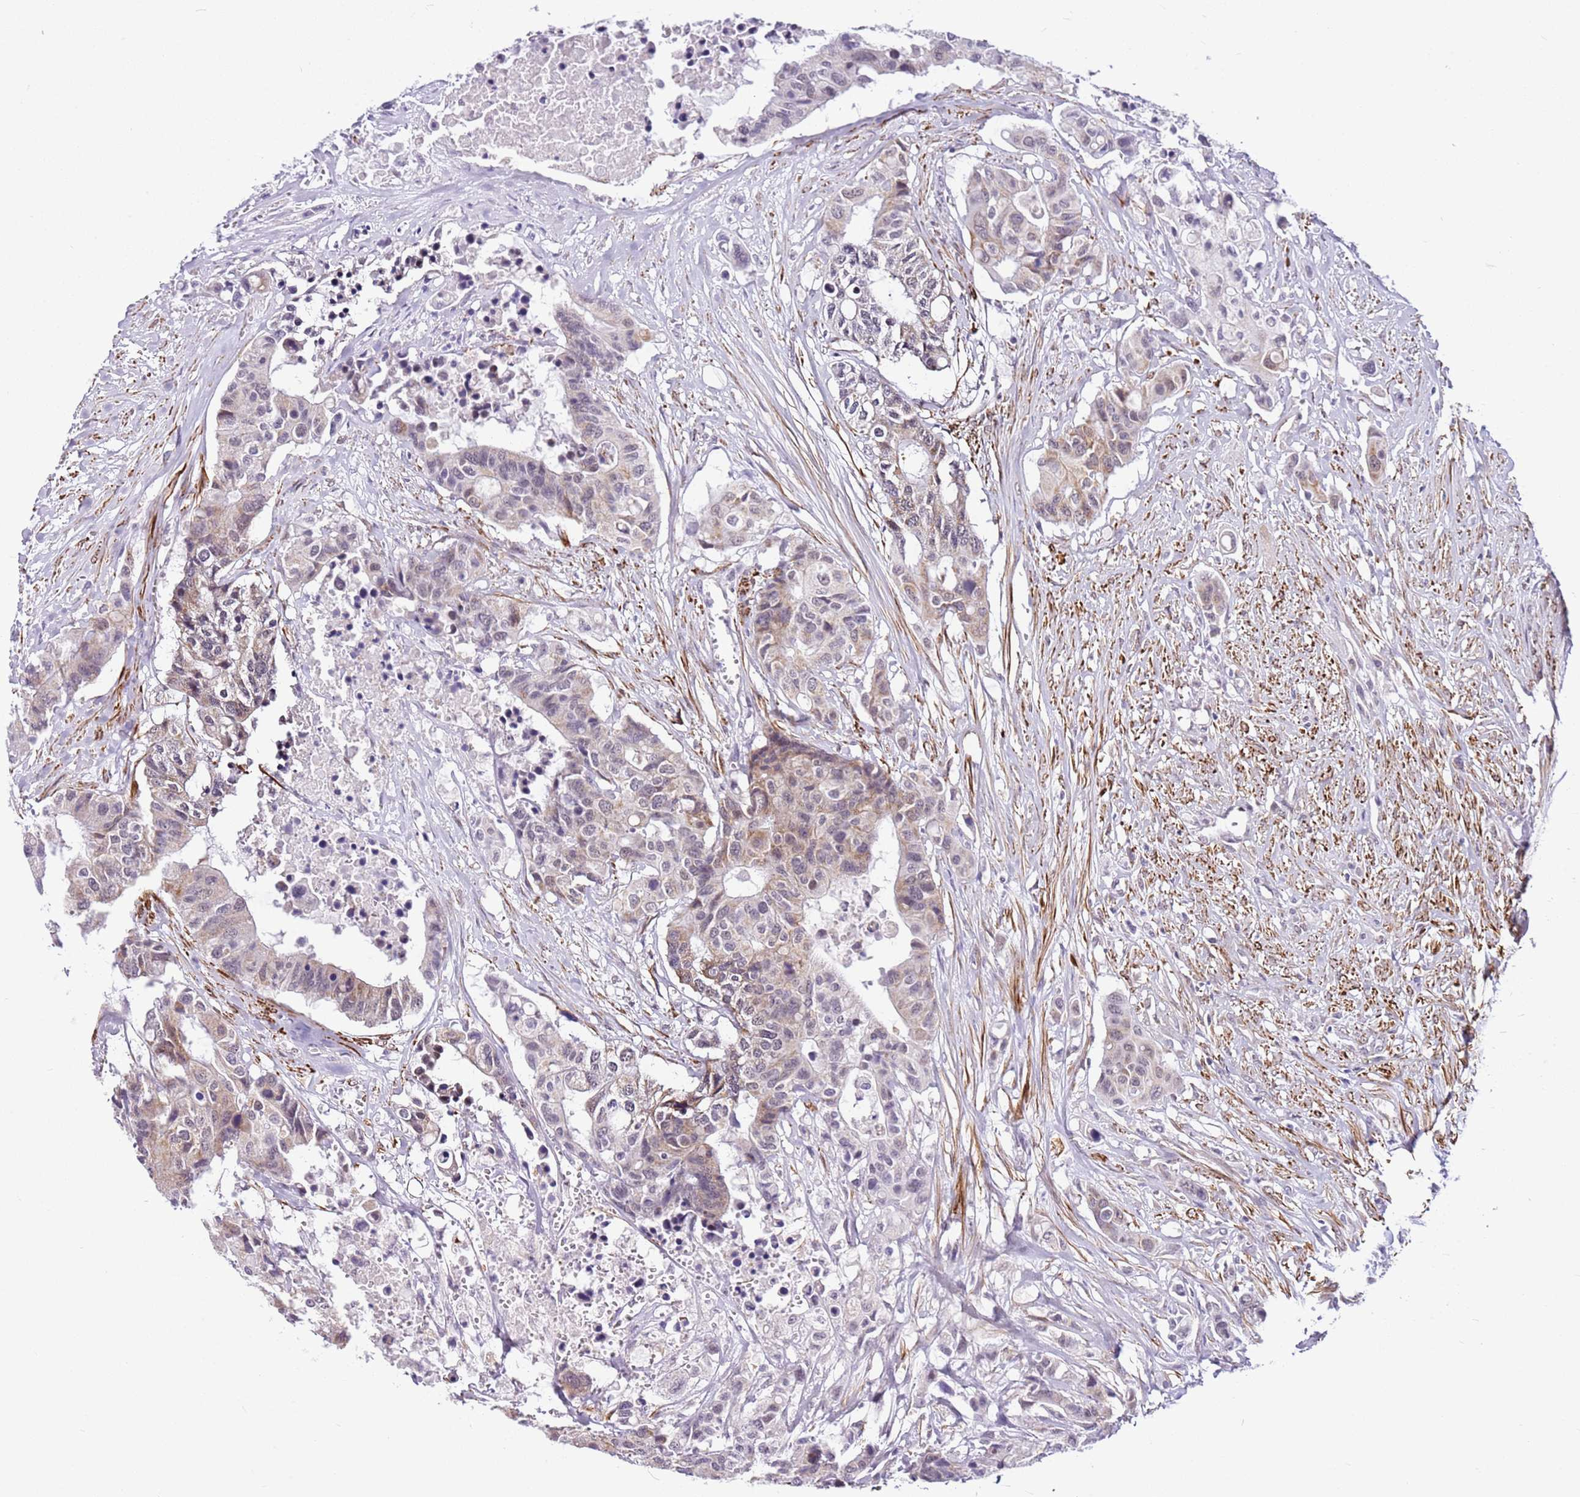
{"staining": {"intensity": "weak", "quantity": "<25%", "location": "cytoplasmic/membranous,nuclear"}, "tissue": "colorectal cancer", "cell_type": "Tumor cells", "image_type": "cancer", "snomed": [{"axis": "morphology", "description": "Adenocarcinoma, NOS"}, {"axis": "topography", "description": "Colon"}], "caption": "Tumor cells show no significant staining in colorectal adenocarcinoma. (DAB immunohistochemistry (IHC) with hematoxylin counter stain).", "gene": "SMIM4", "patient": {"sex": "male", "age": 77}}